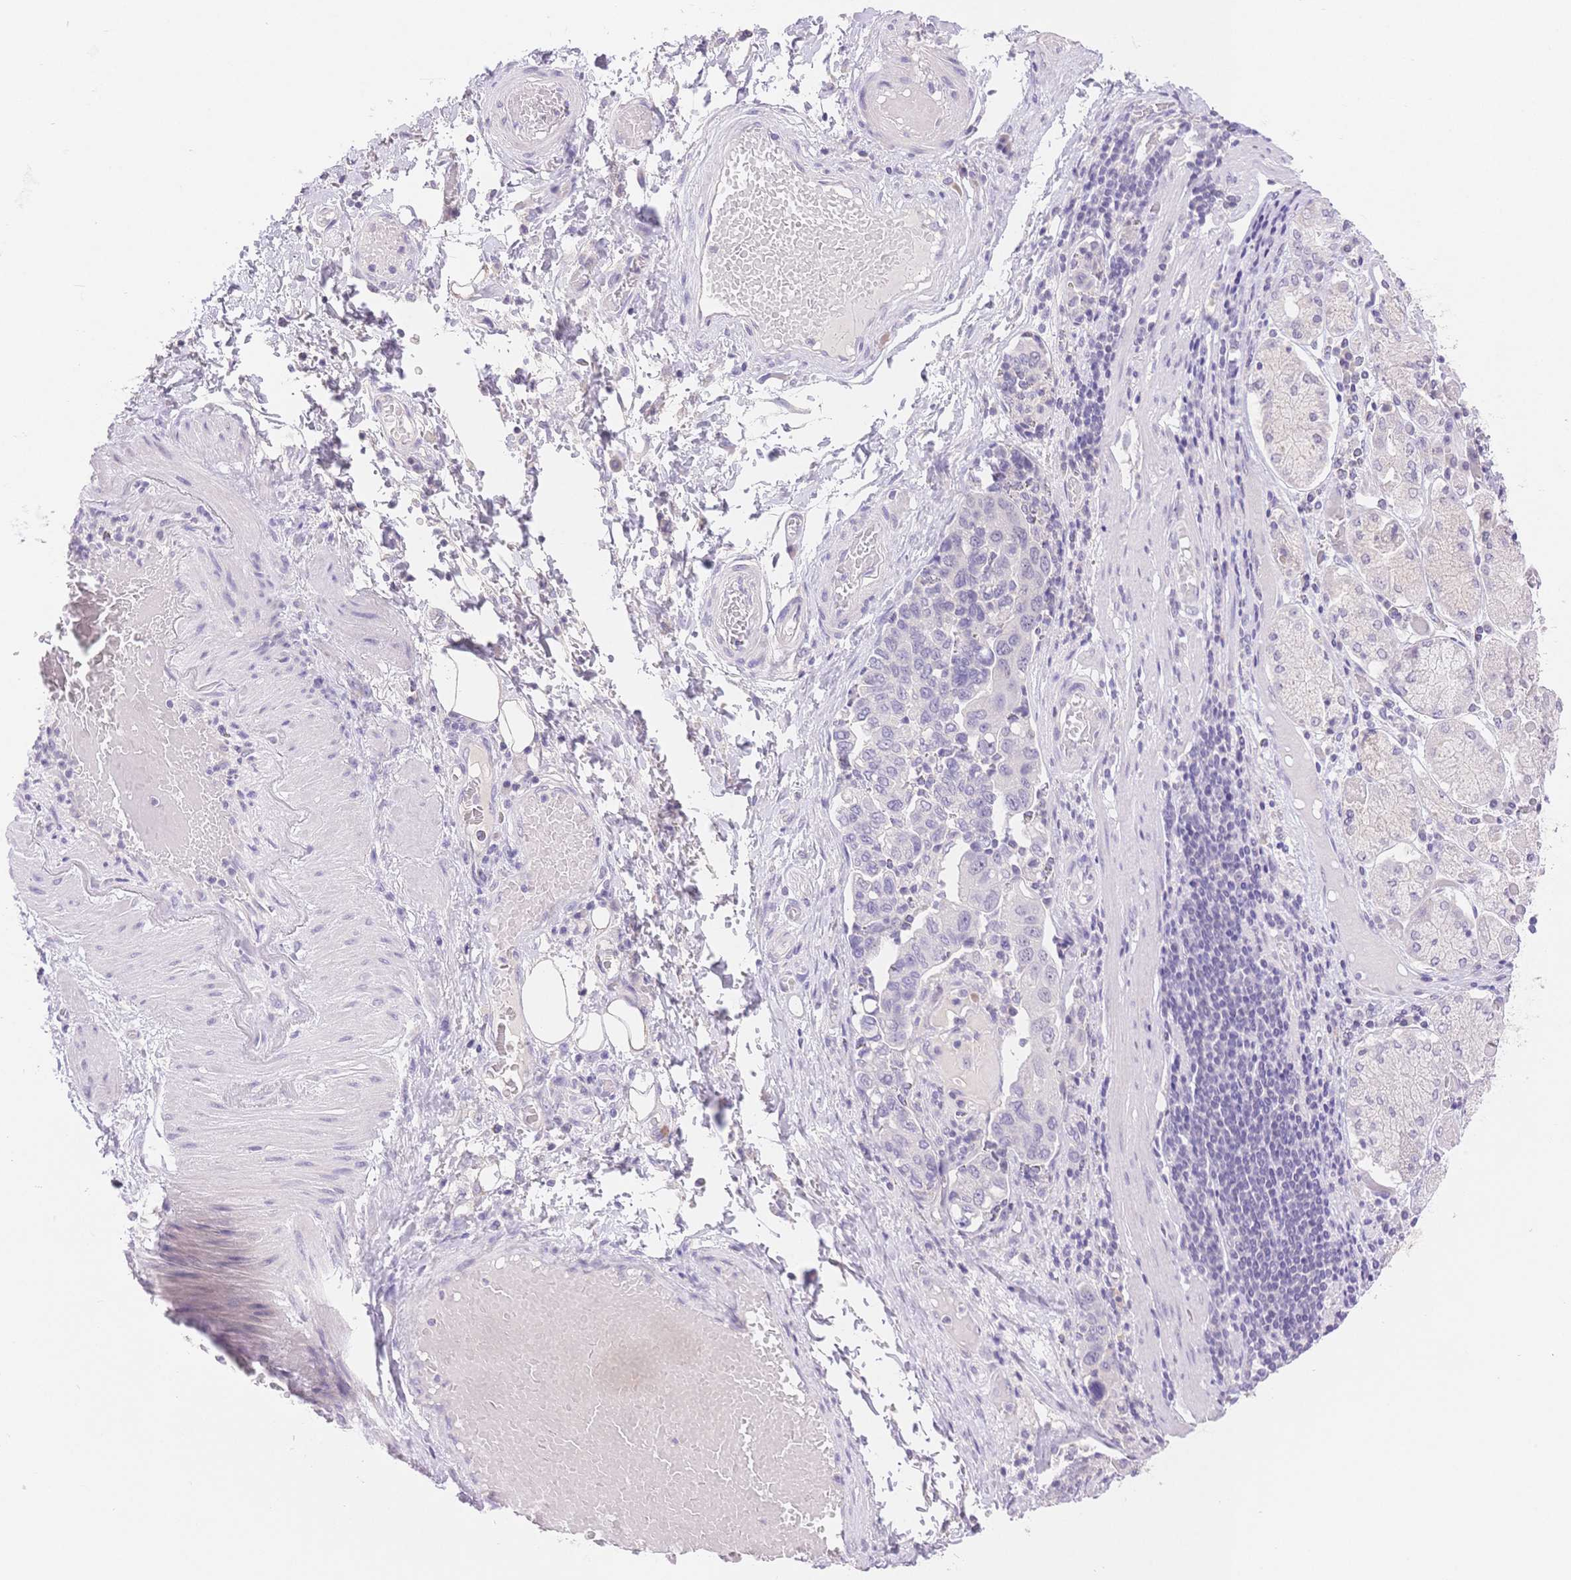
{"staining": {"intensity": "negative", "quantity": "none", "location": "none"}, "tissue": "stomach cancer", "cell_type": "Tumor cells", "image_type": "cancer", "snomed": [{"axis": "morphology", "description": "Adenocarcinoma, NOS"}, {"axis": "topography", "description": "Stomach, upper"}, {"axis": "topography", "description": "Stomach"}], "caption": "This micrograph is of stomach cancer stained with immunohistochemistry (IHC) to label a protein in brown with the nuclei are counter-stained blue. There is no positivity in tumor cells.", "gene": "MYOM1", "patient": {"sex": "male", "age": 62}}